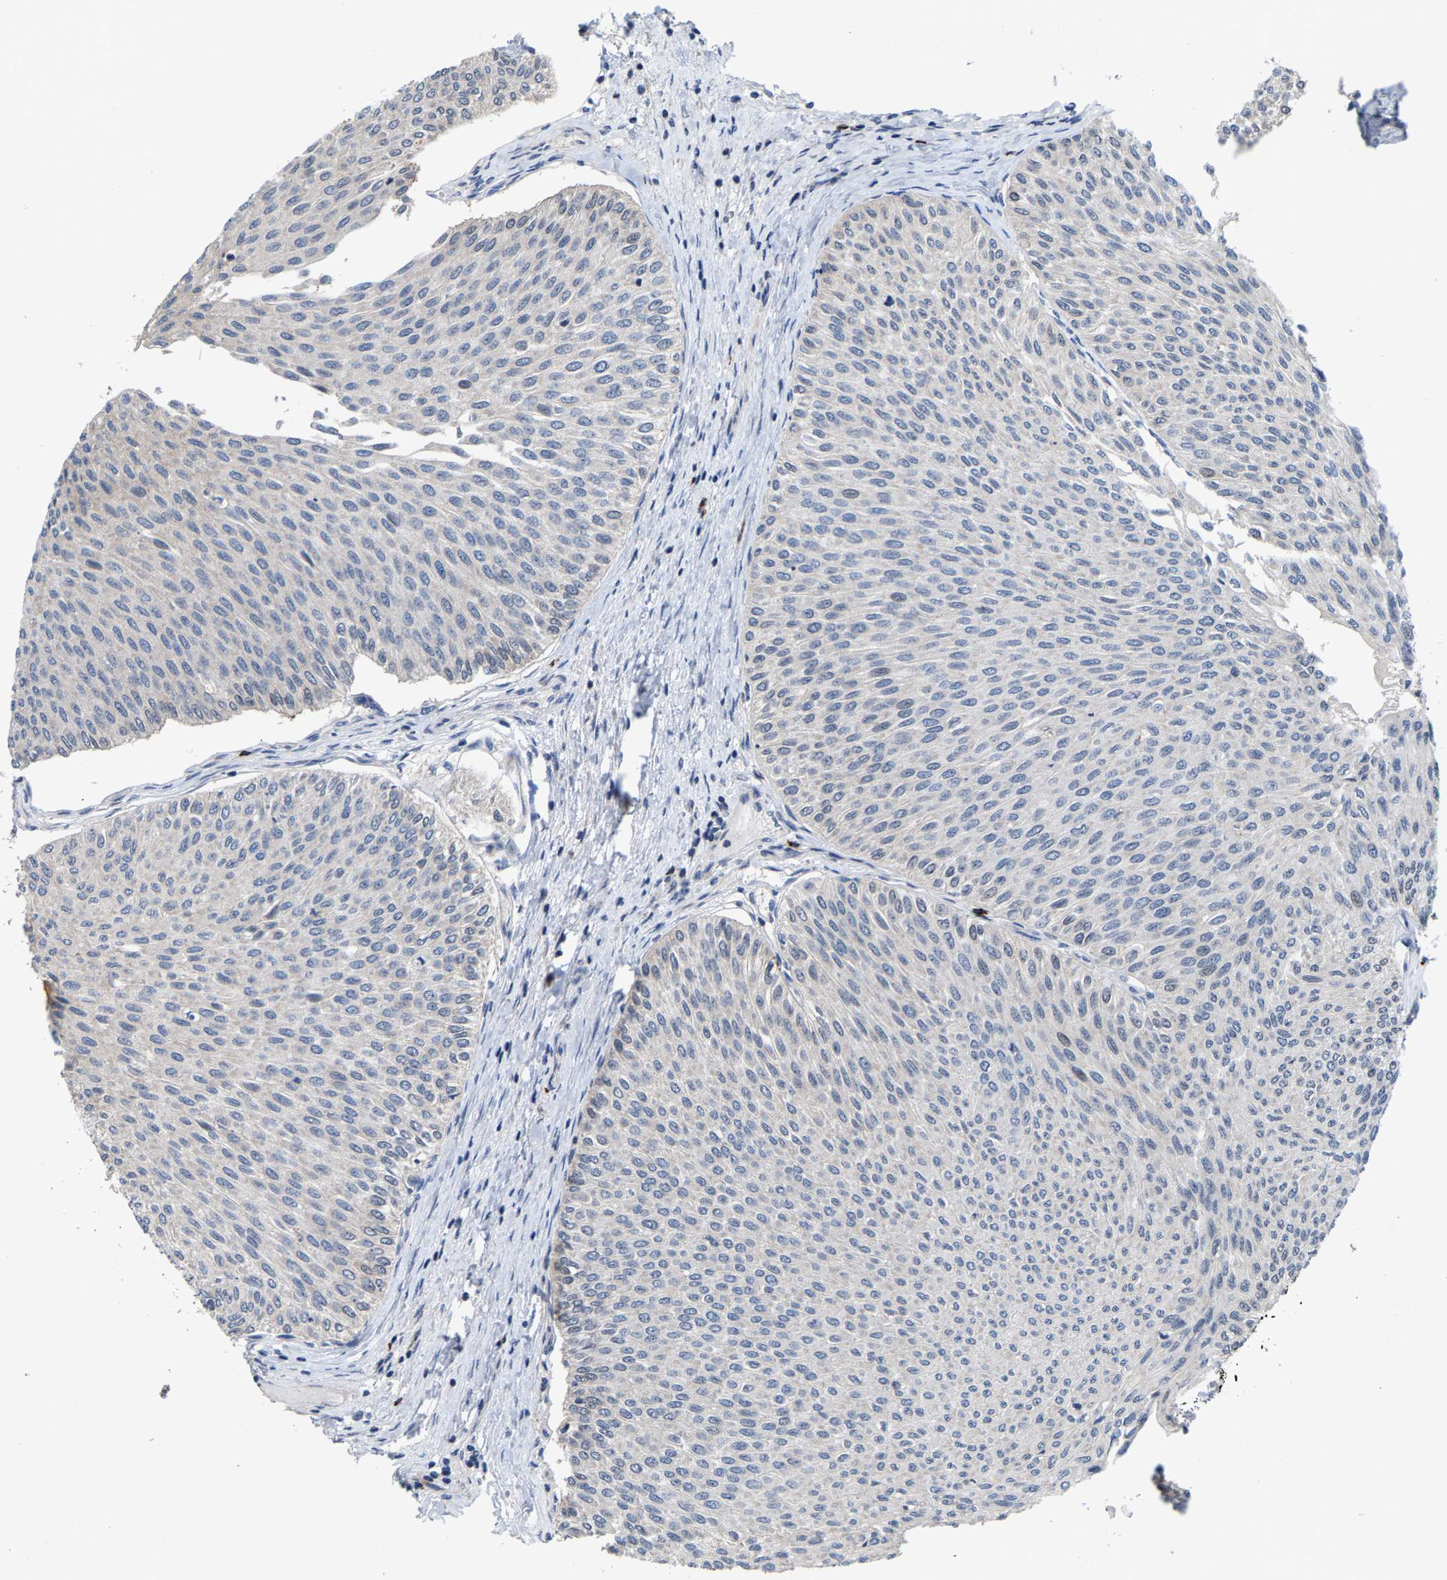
{"staining": {"intensity": "negative", "quantity": "none", "location": "none"}, "tissue": "urothelial cancer", "cell_type": "Tumor cells", "image_type": "cancer", "snomed": [{"axis": "morphology", "description": "Urothelial carcinoma, Low grade"}, {"axis": "topography", "description": "Urinary bladder"}], "caption": "This micrograph is of urothelial cancer stained with IHC to label a protein in brown with the nuclei are counter-stained blue. There is no expression in tumor cells. Nuclei are stained in blue.", "gene": "TDRKH", "patient": {"sex": "male", "age": 78}}